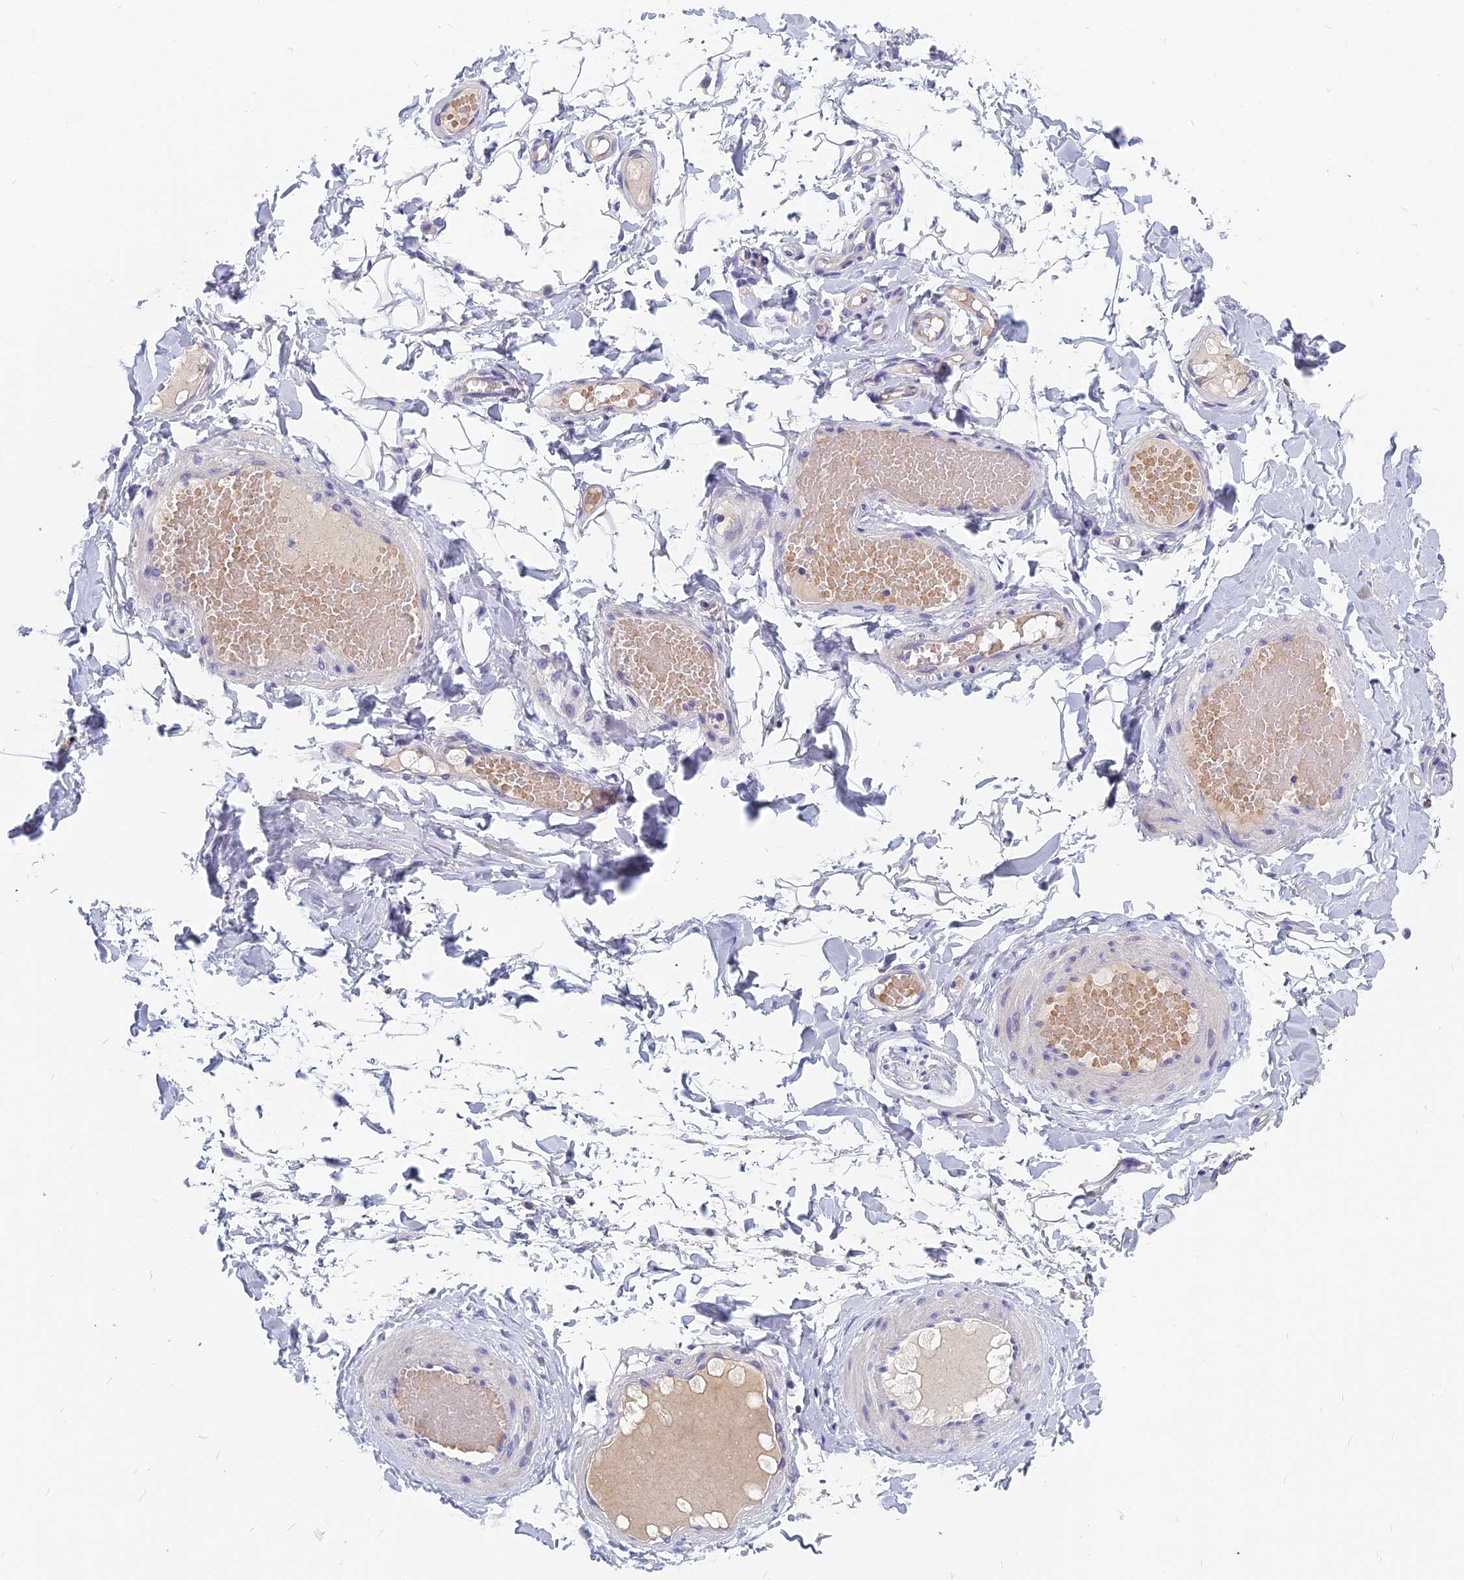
{"staining": {"intensity": "negative", "quantity": "none", "location": "none"}, "tissue": "adipose tissue", "cell_type": "Adipocytes", "image_type": "normal", "snomed": [{"axis": "morphology", "description": "Normal tissue, NOS"}, {"axis": "topography", "description": "Adipose tissue"}, {"axis": "topography", "description": "Vascular tissue"}, {"axis": "topography", "description": "Peripheral nerve tissue"}], "caption": "High magnification brightfield microscopy of benign adipose tissue stained with DAB (3,3'-diaminobenzidine) (brown) and counterstained with hematoxylin (blue): adipocytes show no significant positivity. (DAB immunohistochemistry (IHC), high magnification).", "gene": "RBM41", "patient": {"sex": "male", "age": 25}}